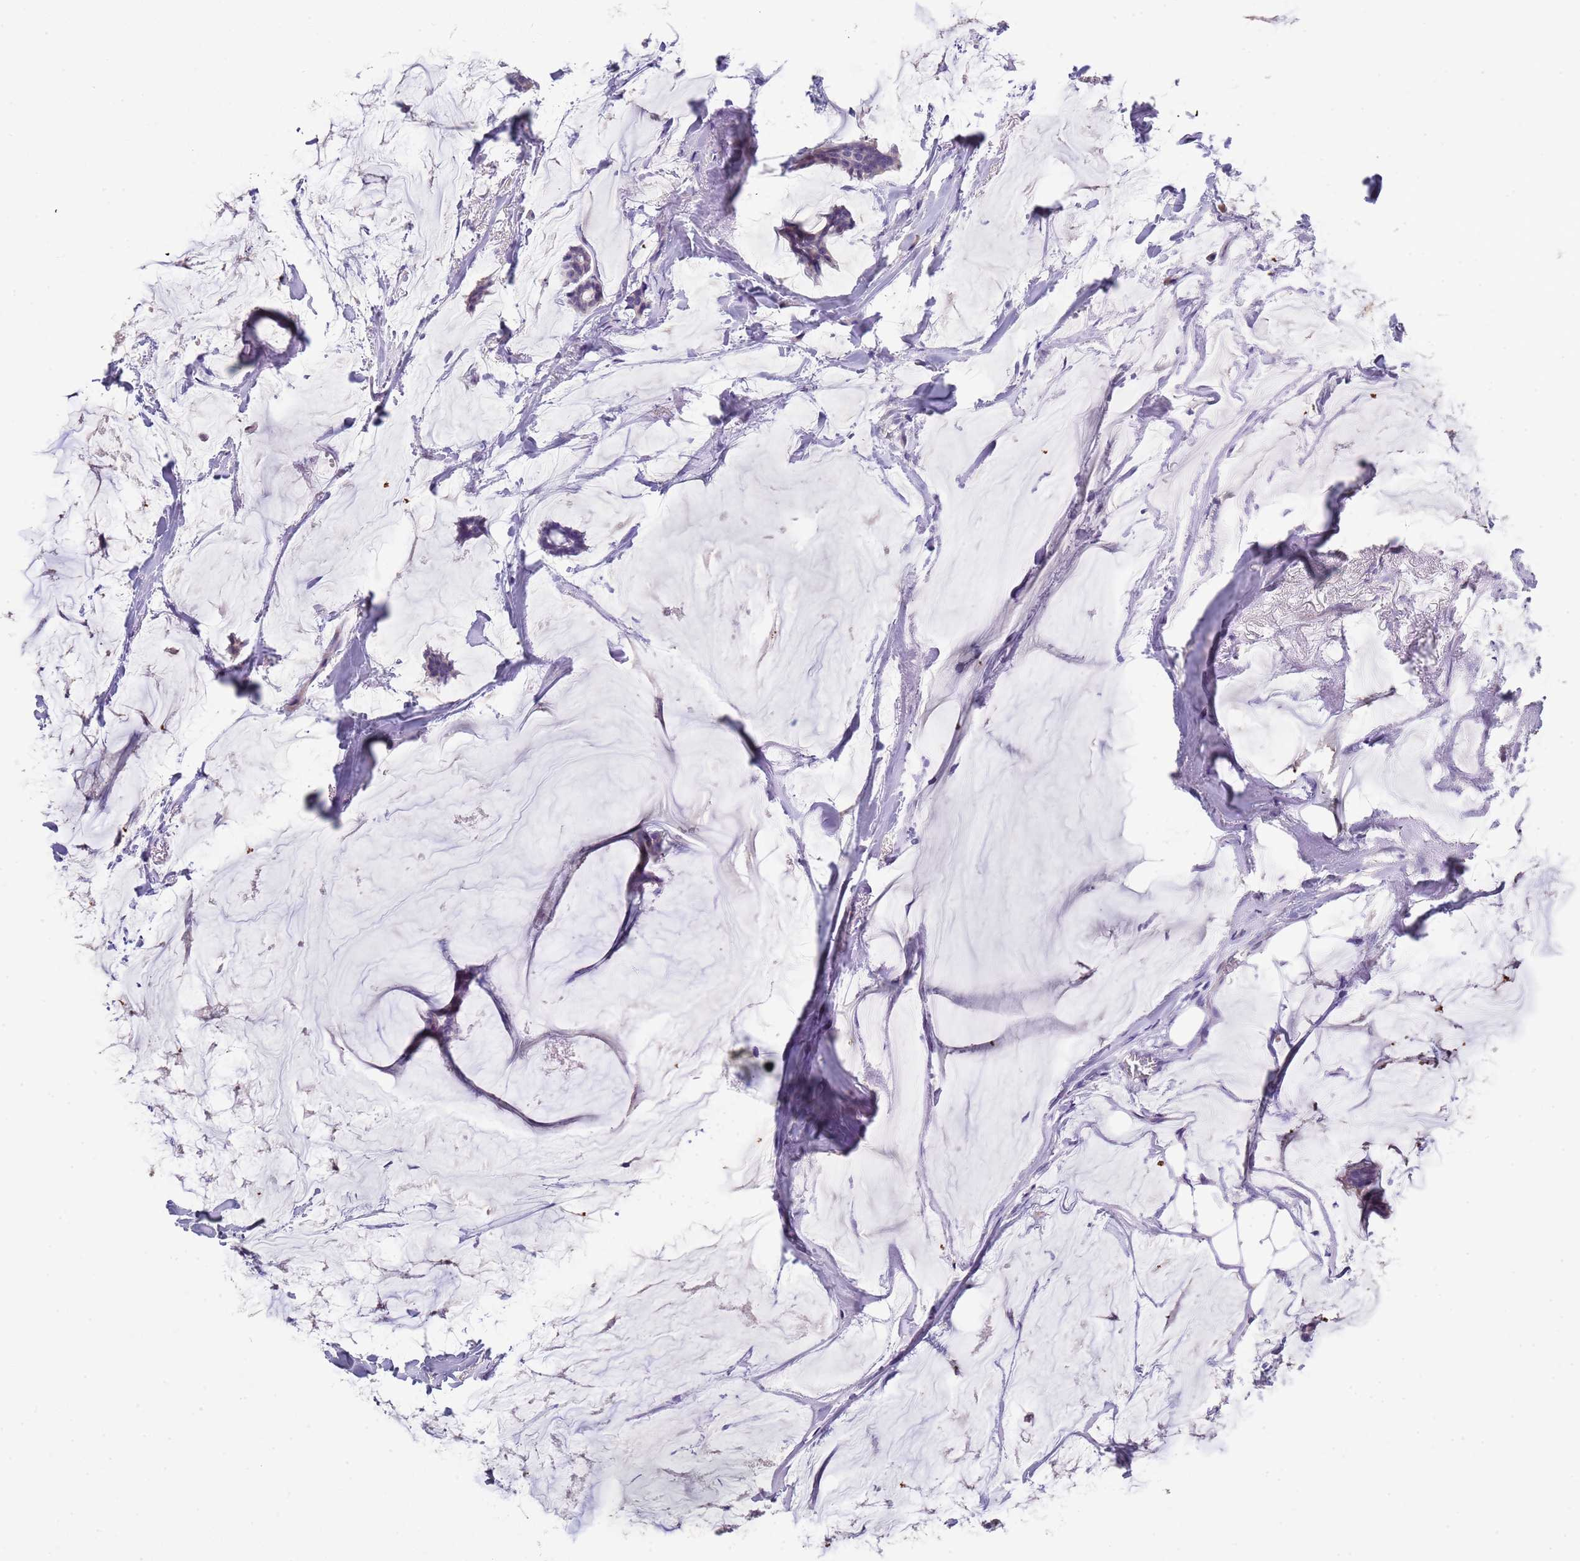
{"staining": {"intensity": "negative", "quantity": "none", "location": "none"}, "tissue": "breast cancer", "cell_type": "Tumor cells", "image_type": "cancer", "snomed": [{"axis": "morphology", "description": "Duct carcinoma"}, {"axis": "topography", "description": "Breast"}], "caption": "Human breast intraductal carcinoma stained for a protein using IHC exhibits no expression in tumor cells.", "gene": "BRMS1L", "patient": {"sex": "female", "age": 93}}